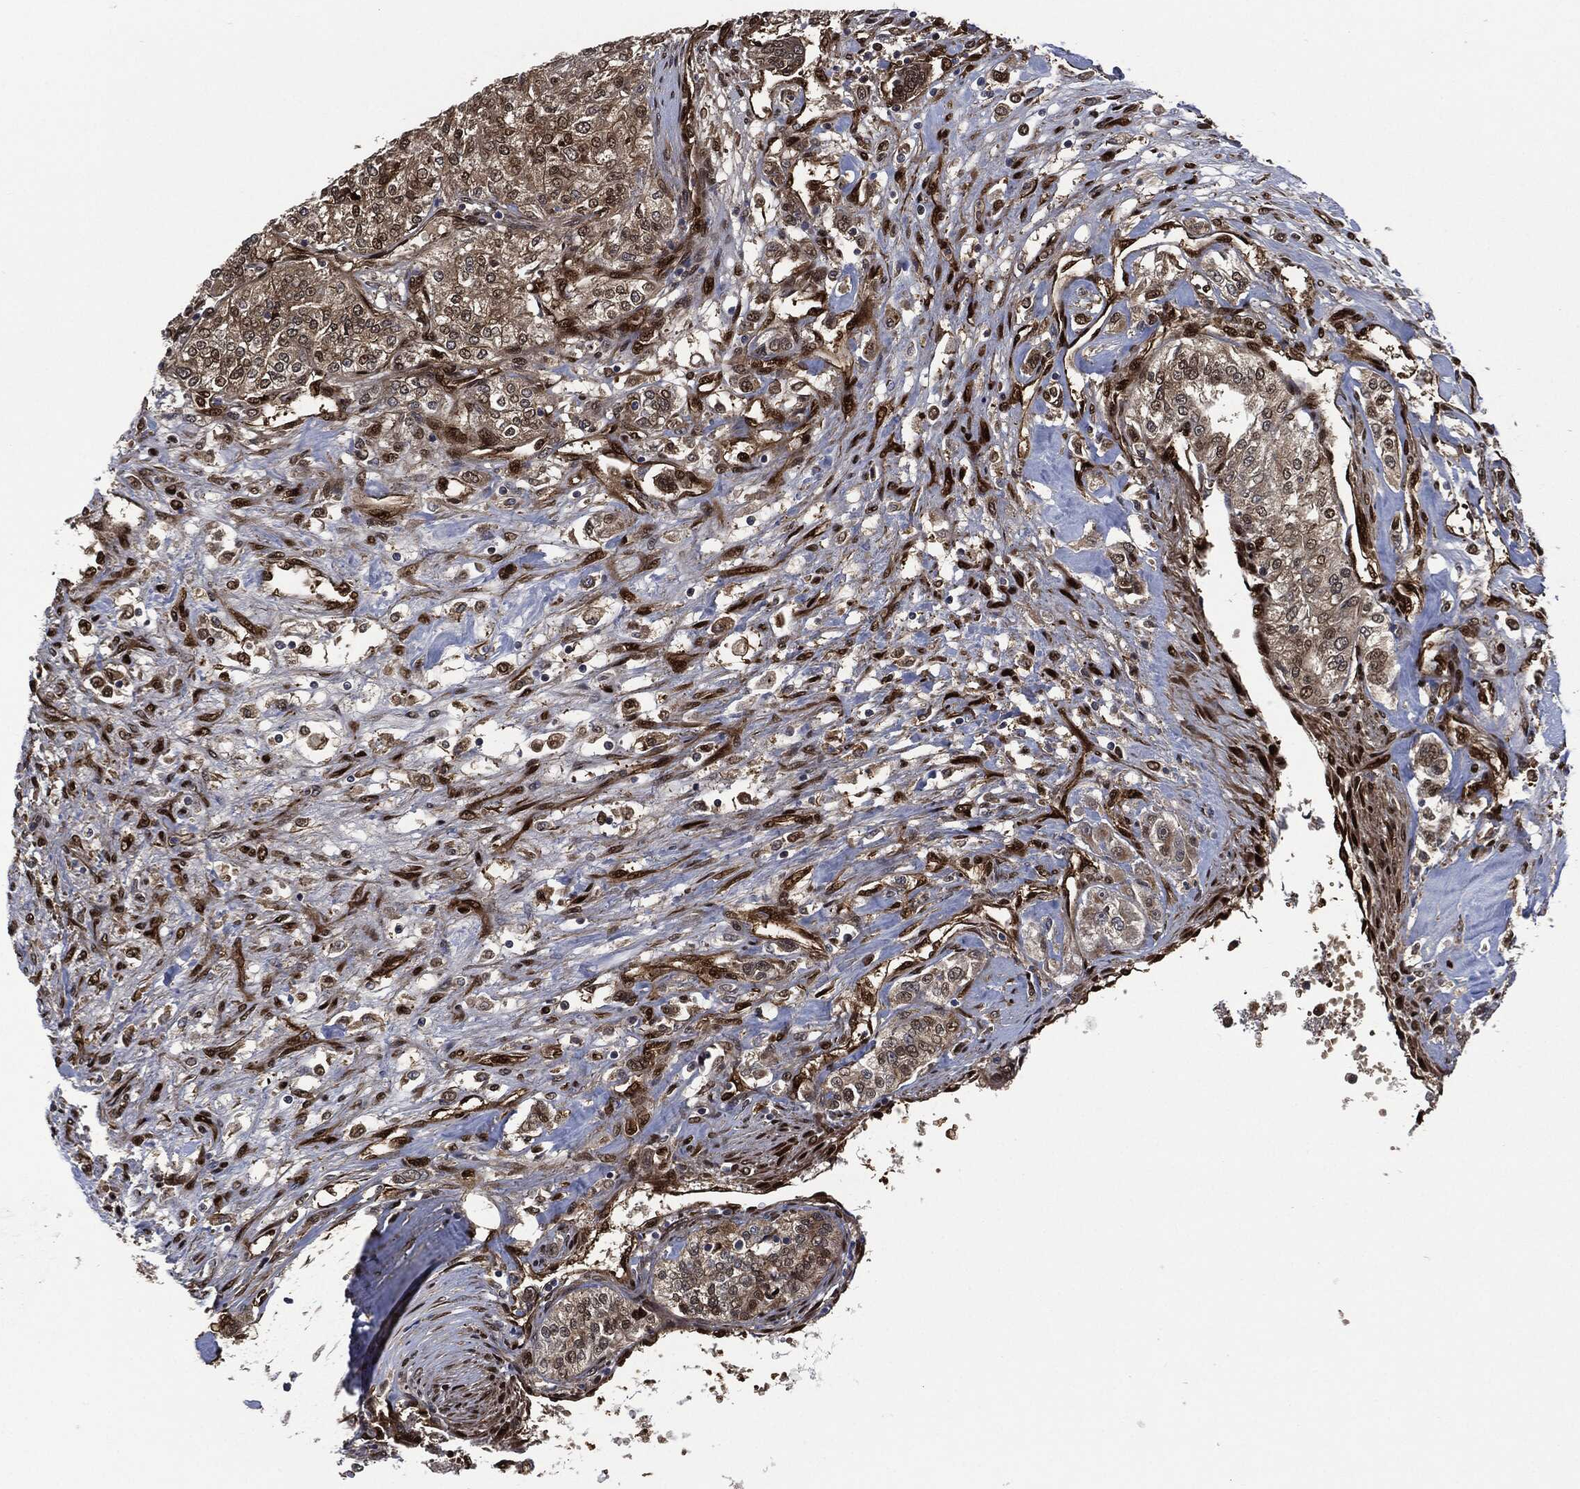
{"staining": {"intensity": "moderate", "quantity": "25%-75%", "location": "cytoplasmic/membranous,nuclear"}, "tissue": "renal cancer", "cell_type": "Tumor cells", "image_type": "cancer", "snomed": [{"axis": "morphology", "description": "Adenocarcinoma, NOS"}, {"axis": "topography", "description": "Kidney"}], "caption": "Protein expression analysis of human renal cancer reveals moderate cytoplasmic/membranous and nuclear expression in approximately 25%-75% of tumor cells. Nuclei are stained in blue.", "gene": "DCTN1", "patient": {"sex": "female", "age": 63}}